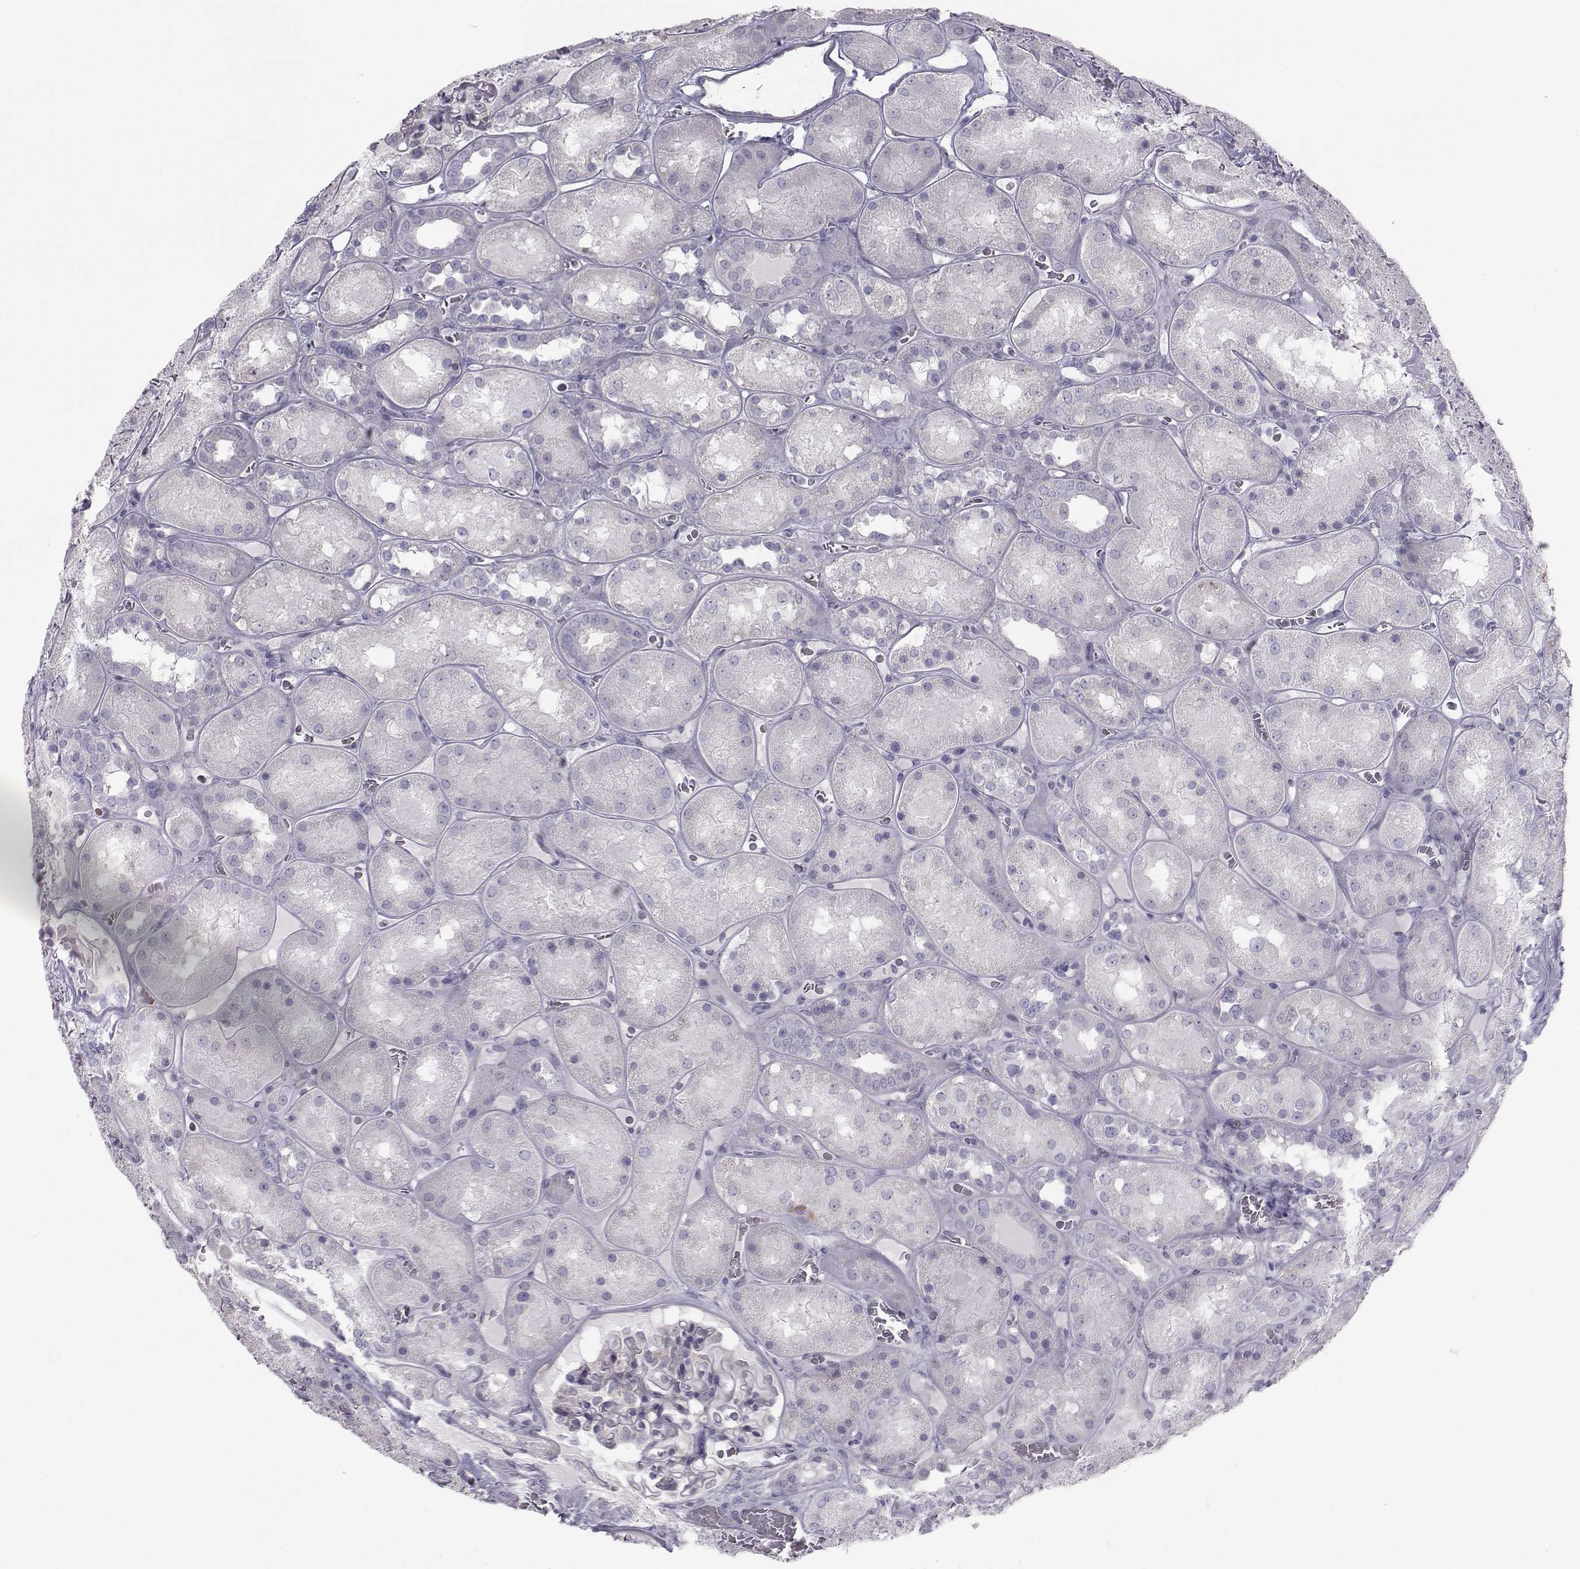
{"staining": {"intensity": "negative", "quantity": "none", "location": "none"}, "tissue": "kidney", "cell_type": "Cells in glomeruli", "image_type": "normal", "snomed": [{"axis": "morphology", "description": "Normal tissue, NOS"}, {"axis": "topography", "description": "Kidney"}], "caption": "Immunohistochemical staining of normal kidney exhibits no significant positivity in cells in glomeruli. (Brightfield microscopy of DAB (3,3'-diaminobenzidine) immunohistochemistry at high magnification).", "gene": "GARIN3", "patient": {"sex": "male", "age": 73}}